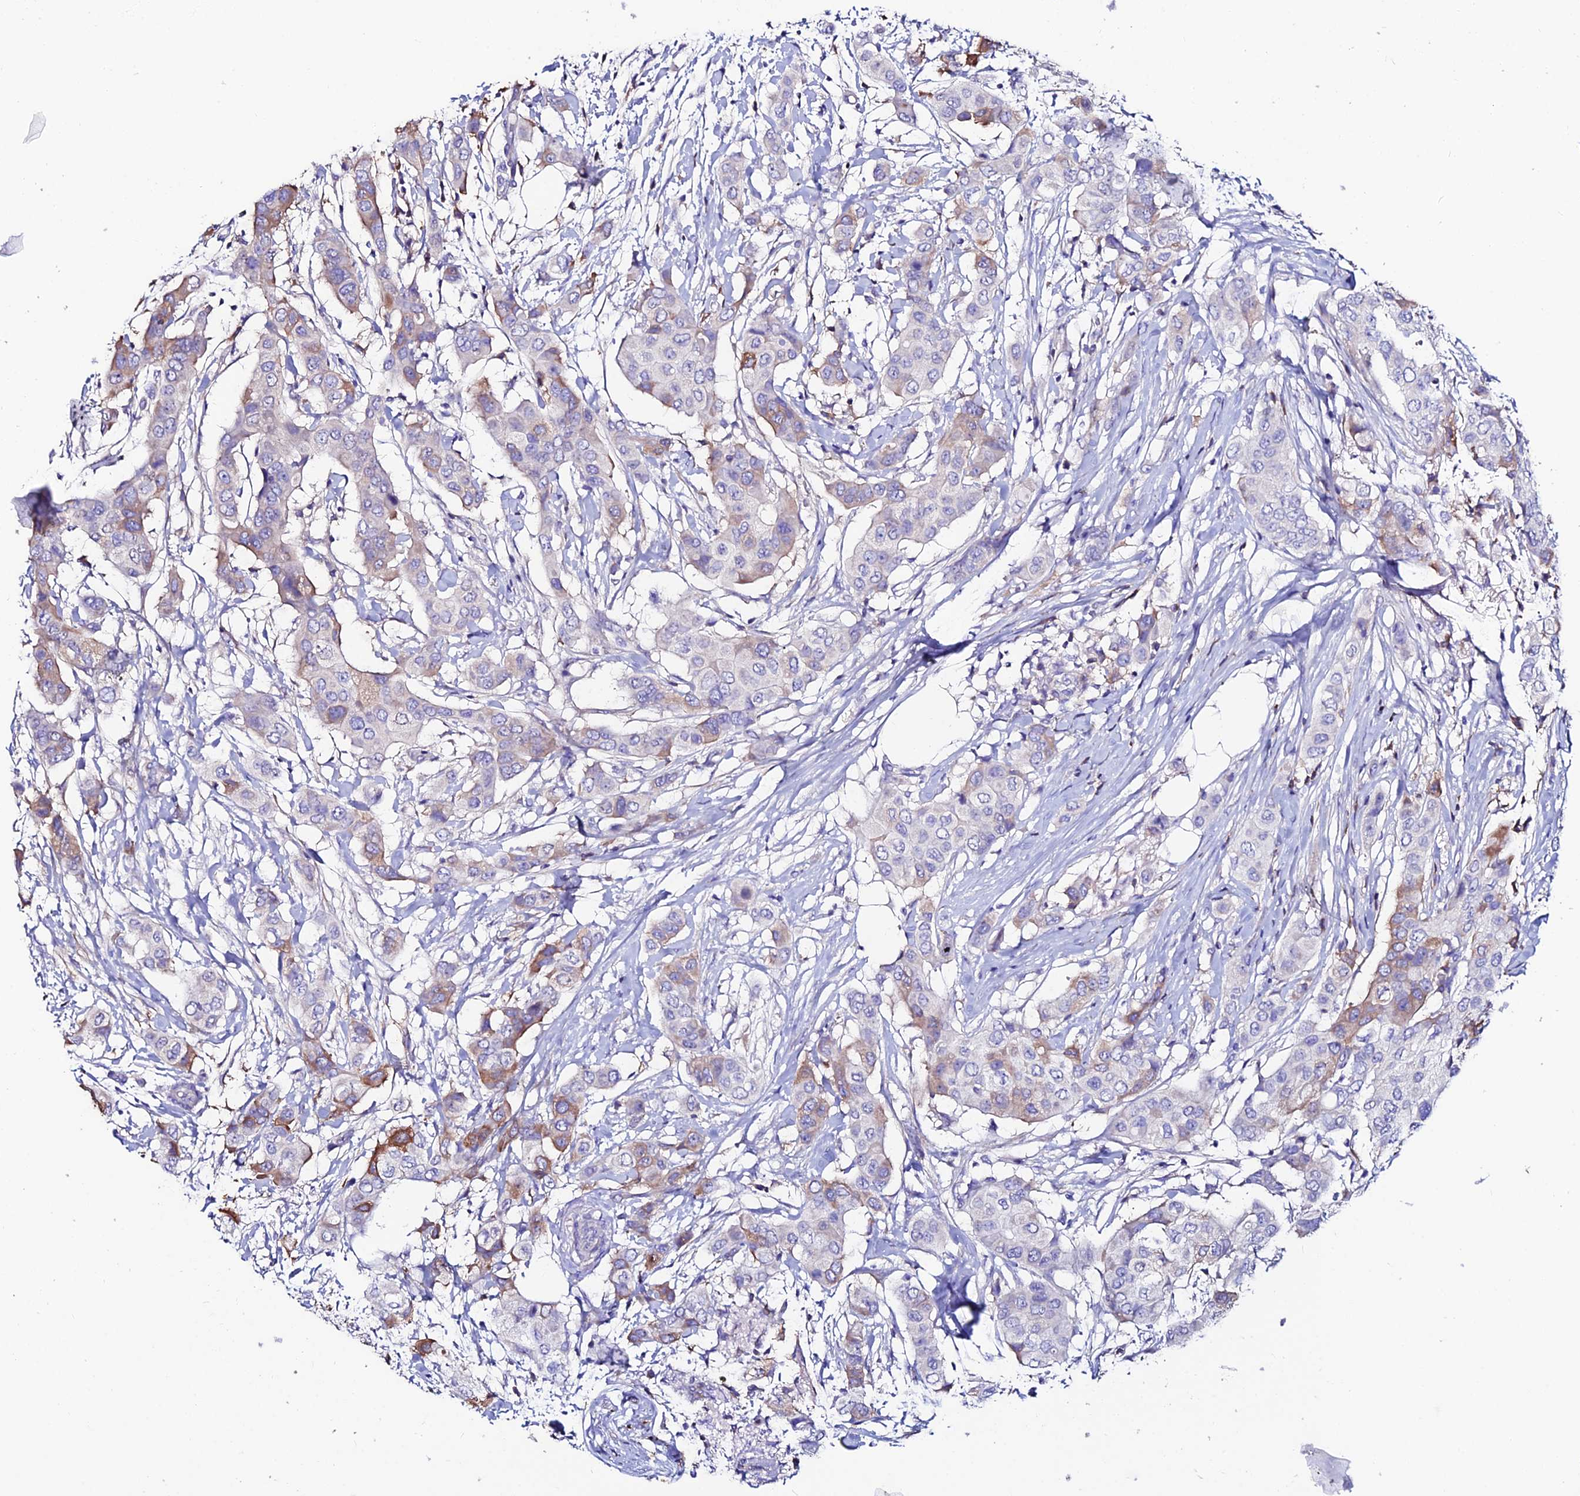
{"staining": {"intensity": "moderate", "quantity": "<25%", "location": "cytoplasmic/membranous"}, "tissue": "breast cancer", "cell_type": "Tumor cells", "image_type": "cancer", "snomed": [{"axis": "morphology", "description": "Lobular carcinoma"}, {"axis": "topography", "description": "Breast"}], "caption": "Moderate cytoplasmic/membranous positivity is seen in approximately <25% of tumor cells in breast lobular carcinoma.", "gene": "SLC25A16", "patient": {"sex": "female", "age": 51}}